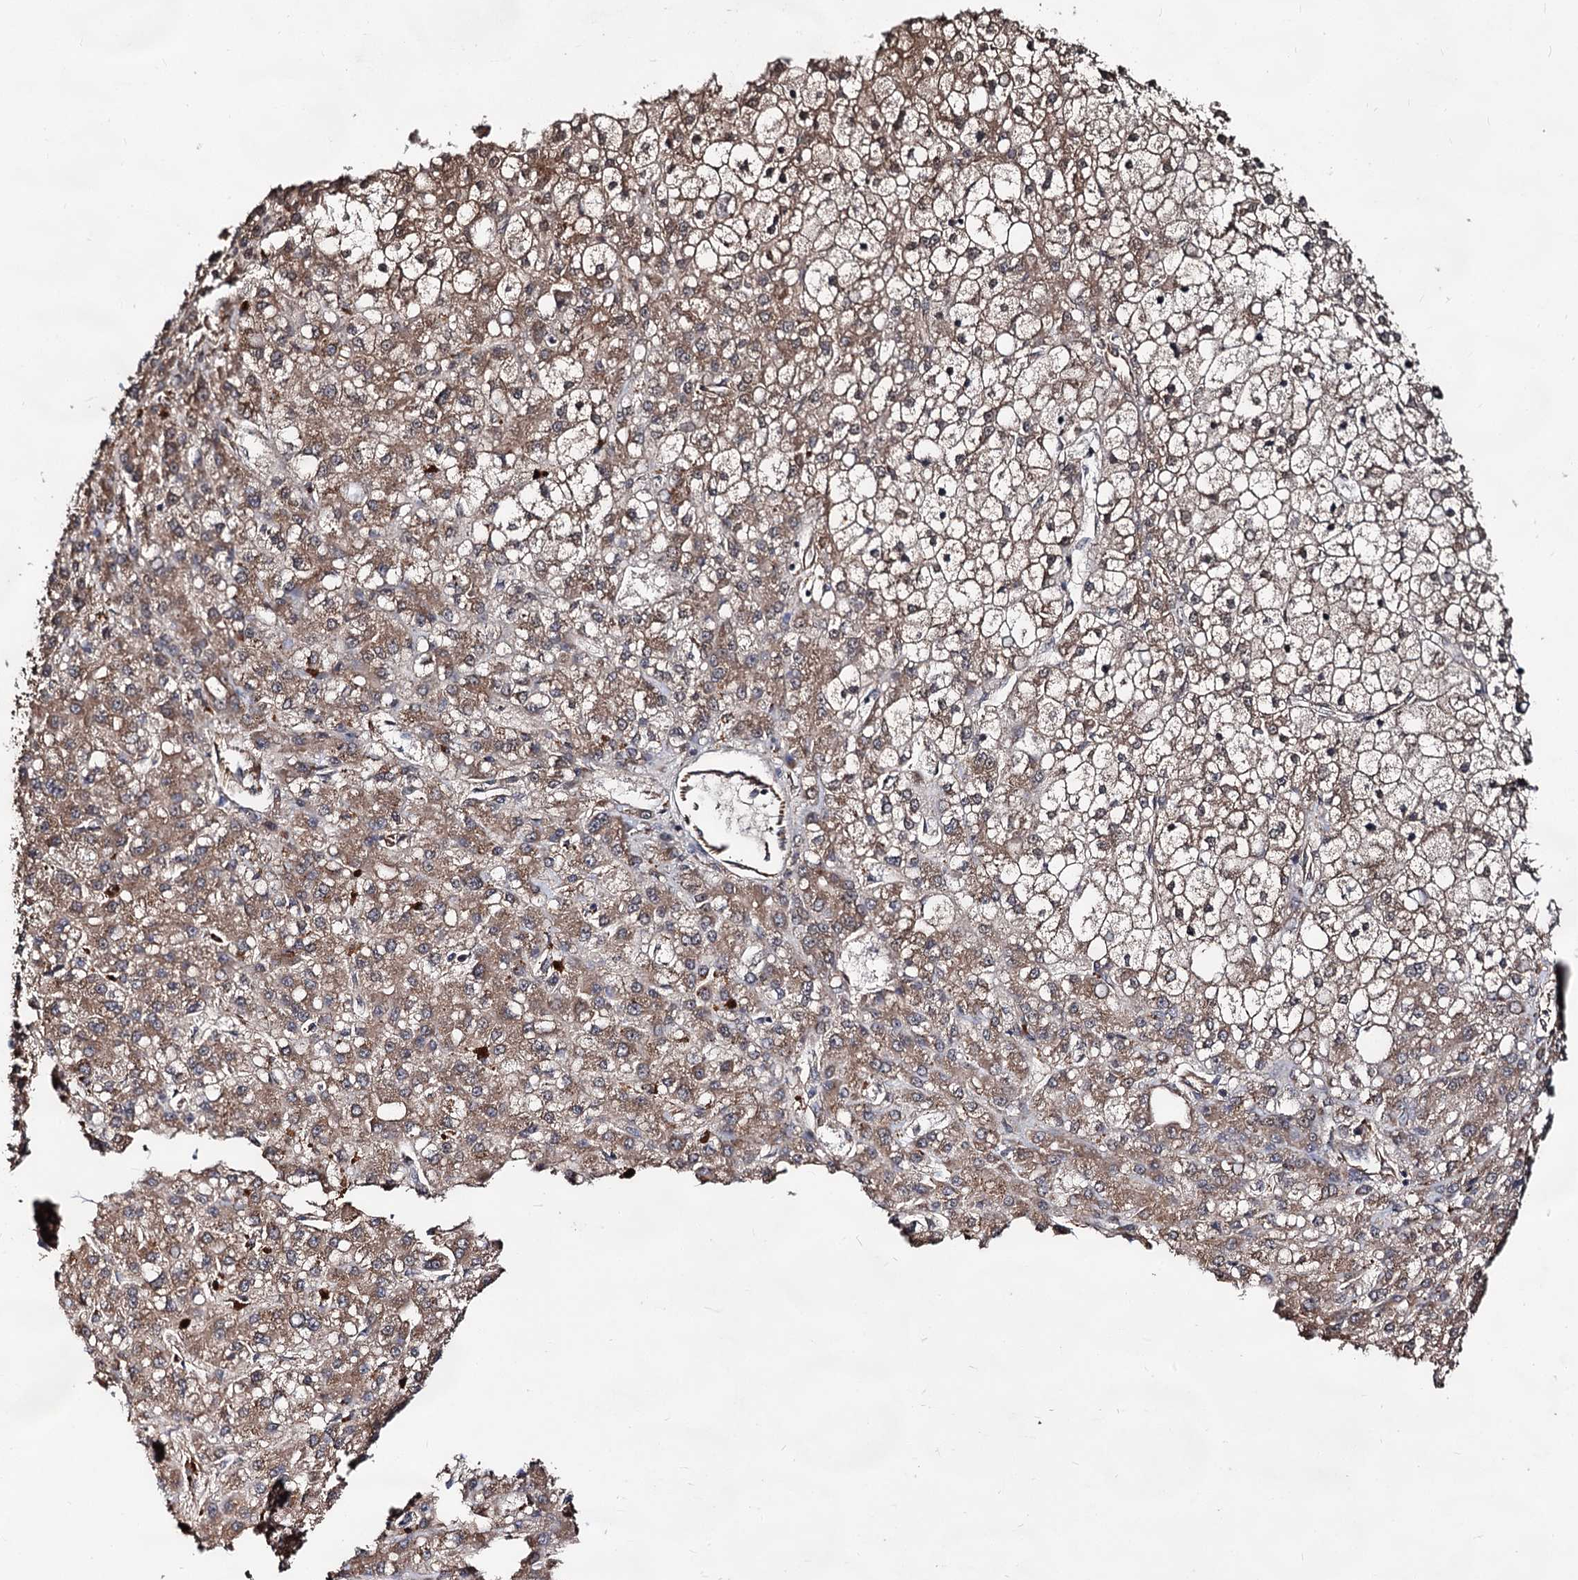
{"staining": {"intensity": "moderate", "quantity": "25%-75%", "location": "cytoplasmic/membranous"}, "tissue": "liver cancer", "cell_type": "Tumor cells", "image_type": "cancer", "snomed": [{"axis": "morphology", "description": "Carcinoma, Hepatocellular, NOS"}, {"axis": "topography", "description": "Liver"}], "caption": "IHC of hepatocellular carcinoma (liver) displays medium levels of moderate cytoplasmic/membranous positivity in about 25%-75% of tumor cells. IHC stains the protein in brown and the nuclei are stained blue.", "gene": "TEX9", "patient": {"sex": "male", "age": 67}}